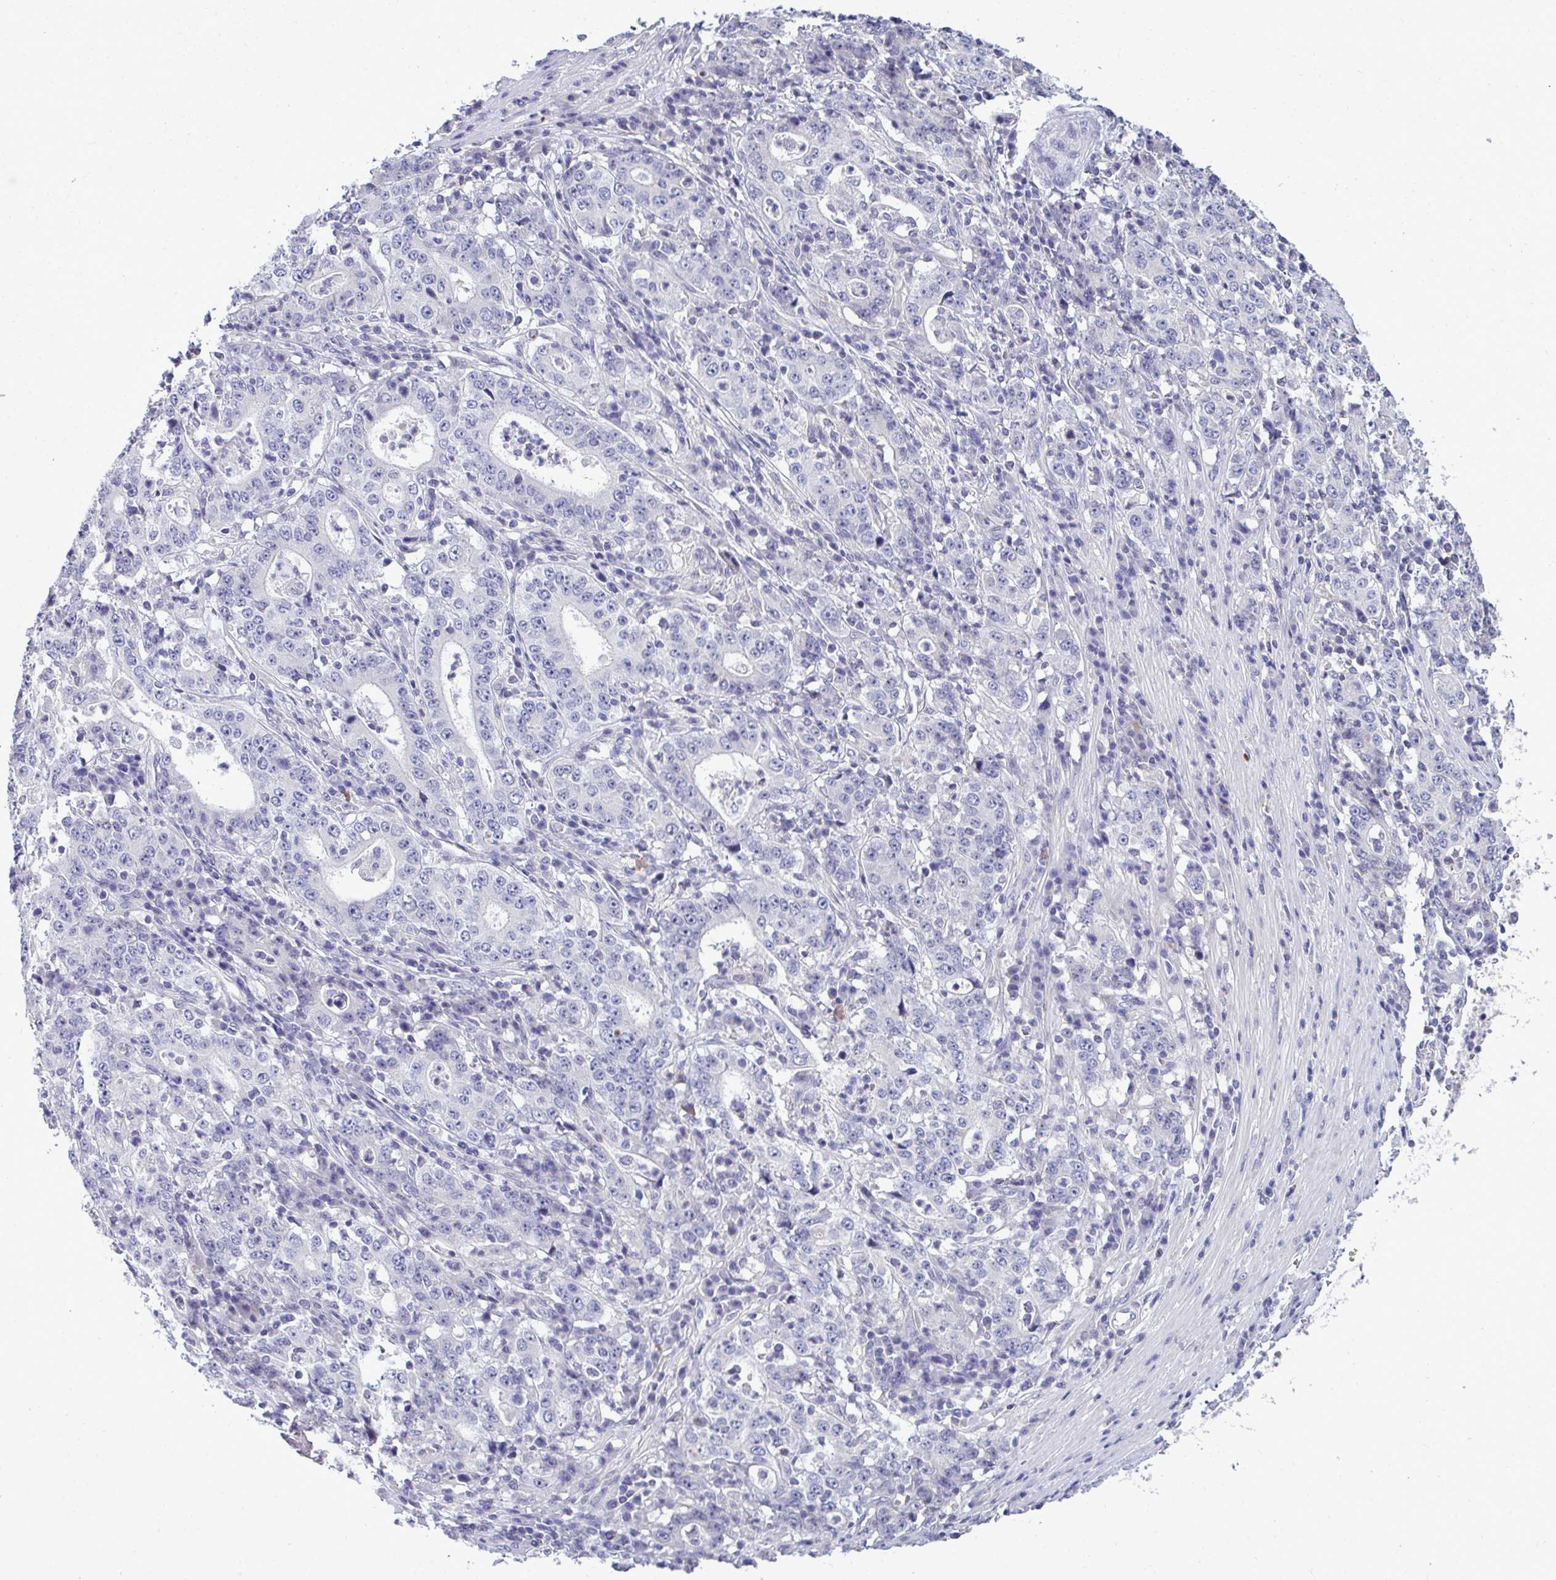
{"staining": {"intensity": "negative", "quantity": "none", "location": "none"}, "tissue": "stomach cancer", "cell_type": "Tumor cells", "image_type": "cancer", "snomed": [{"axis": "morphology", "description": "Normal tissue, NOS"}, {"axis": "morphology", "description": "Adenocarcinoma, NOS"}, {"axis": "topography", "description": "Stomach, upper"}, {"axis": "topography", "description": "Stomach"}], "caption": "The micrograph reveals no staining of tumor cells in stomach adenocarcinoma.", "gene": "PIGK", "patient": {"sex": "male", "age": 59}}